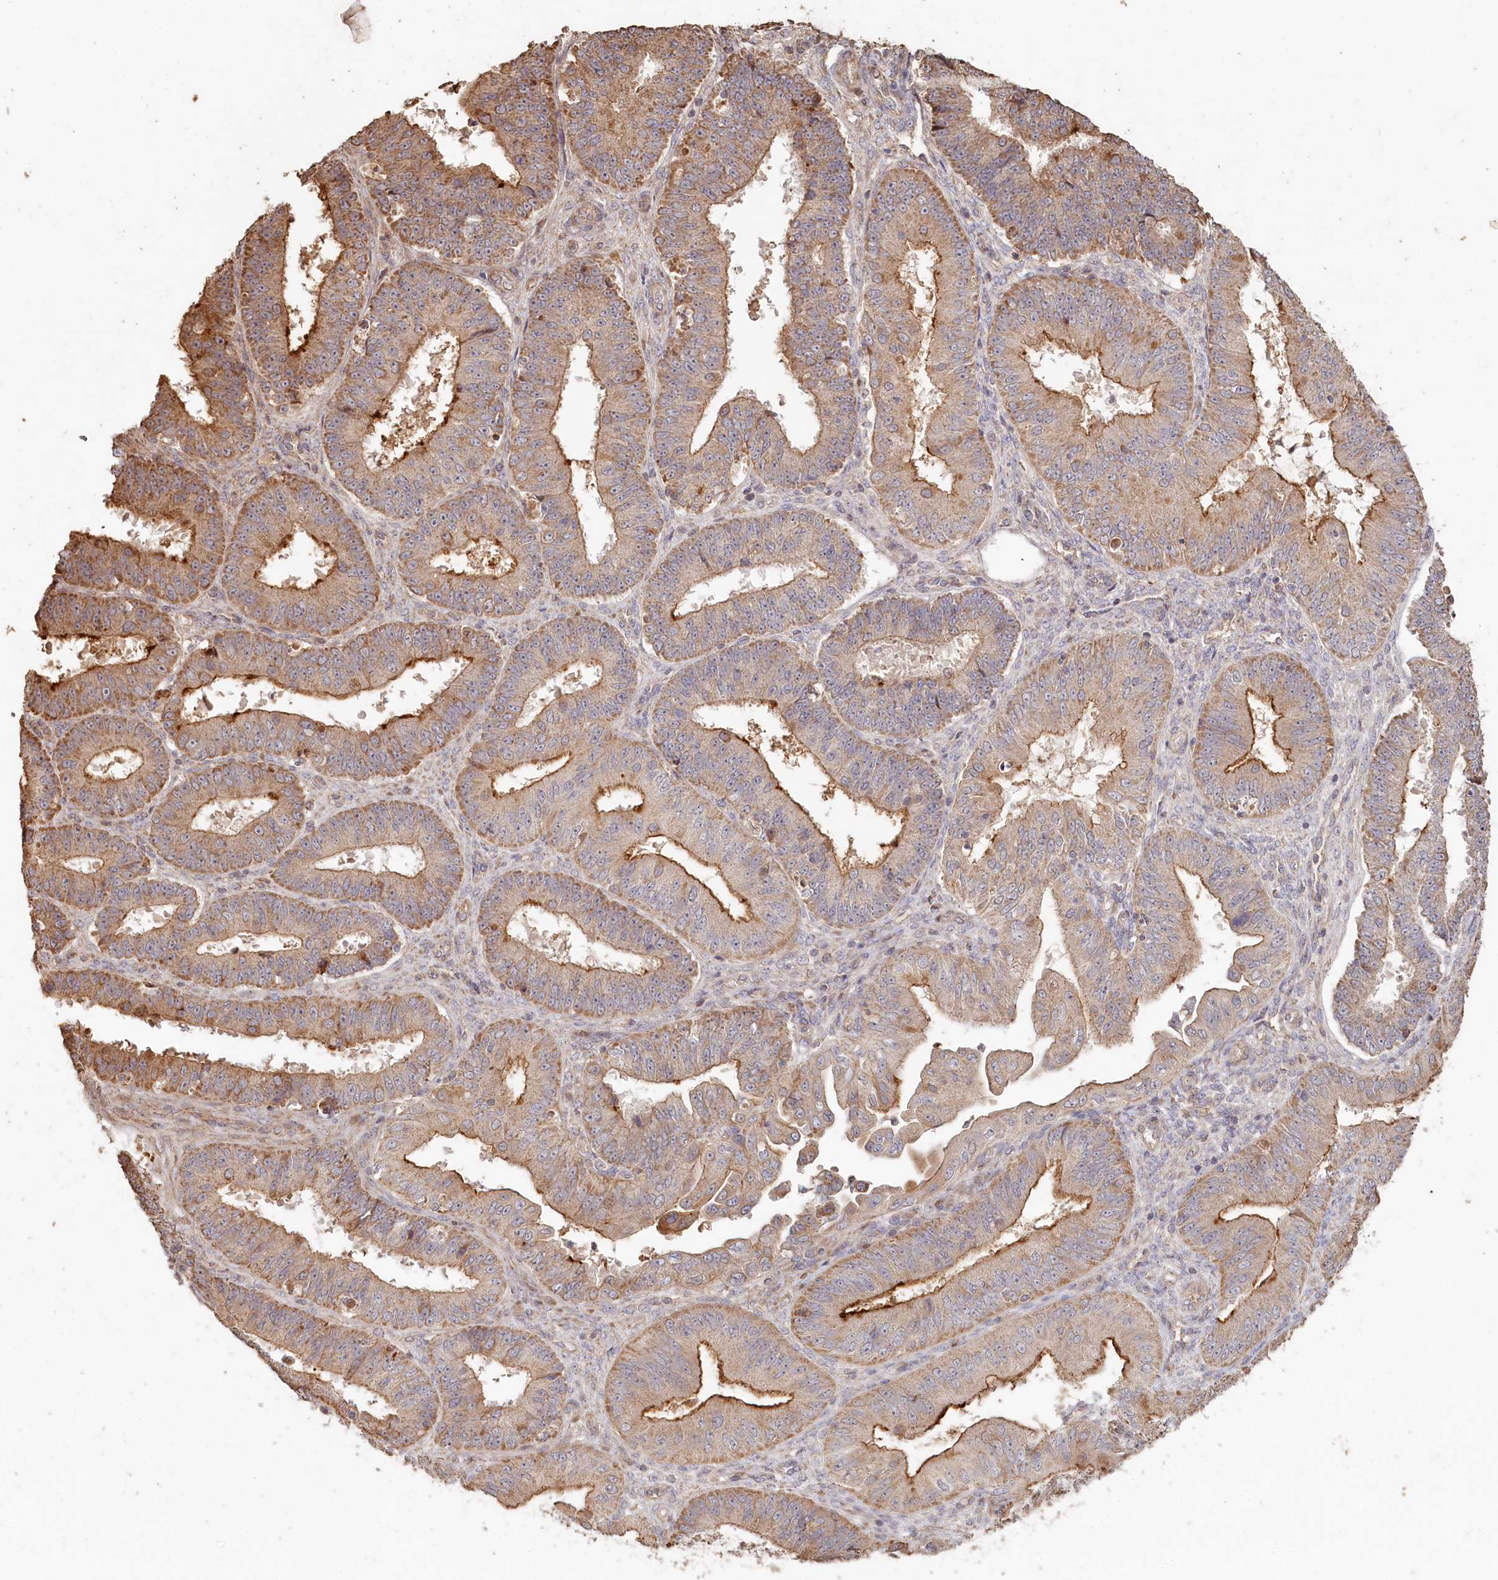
{"staining": {"intensity": "moderate", "quantity": ">75%", "location": "cytoplasmic/membranous"}, "tissue": "ovarian cancer", "cell_type": "Tumor cells", "image_type": "cancer", "snomed": [{"axis": "morphology", "description": "Carcinoma, endometroid"}, {"axis": "topography", "description": "Appendix"}, {"axis": "topography", "description": "Ovary"}], "caption": "Immunohistochemical staining of human ovarian cancer exhibits medium levels of moderate cytoplasmic/membranous expression in about >75% of tumor cells. (Stains: DAB in brown, nuclei in blue, Microscopy: brightfield microscopy at high magnification).", "gene": "HAL", "patient": {"sex": "female", "age": 42}}